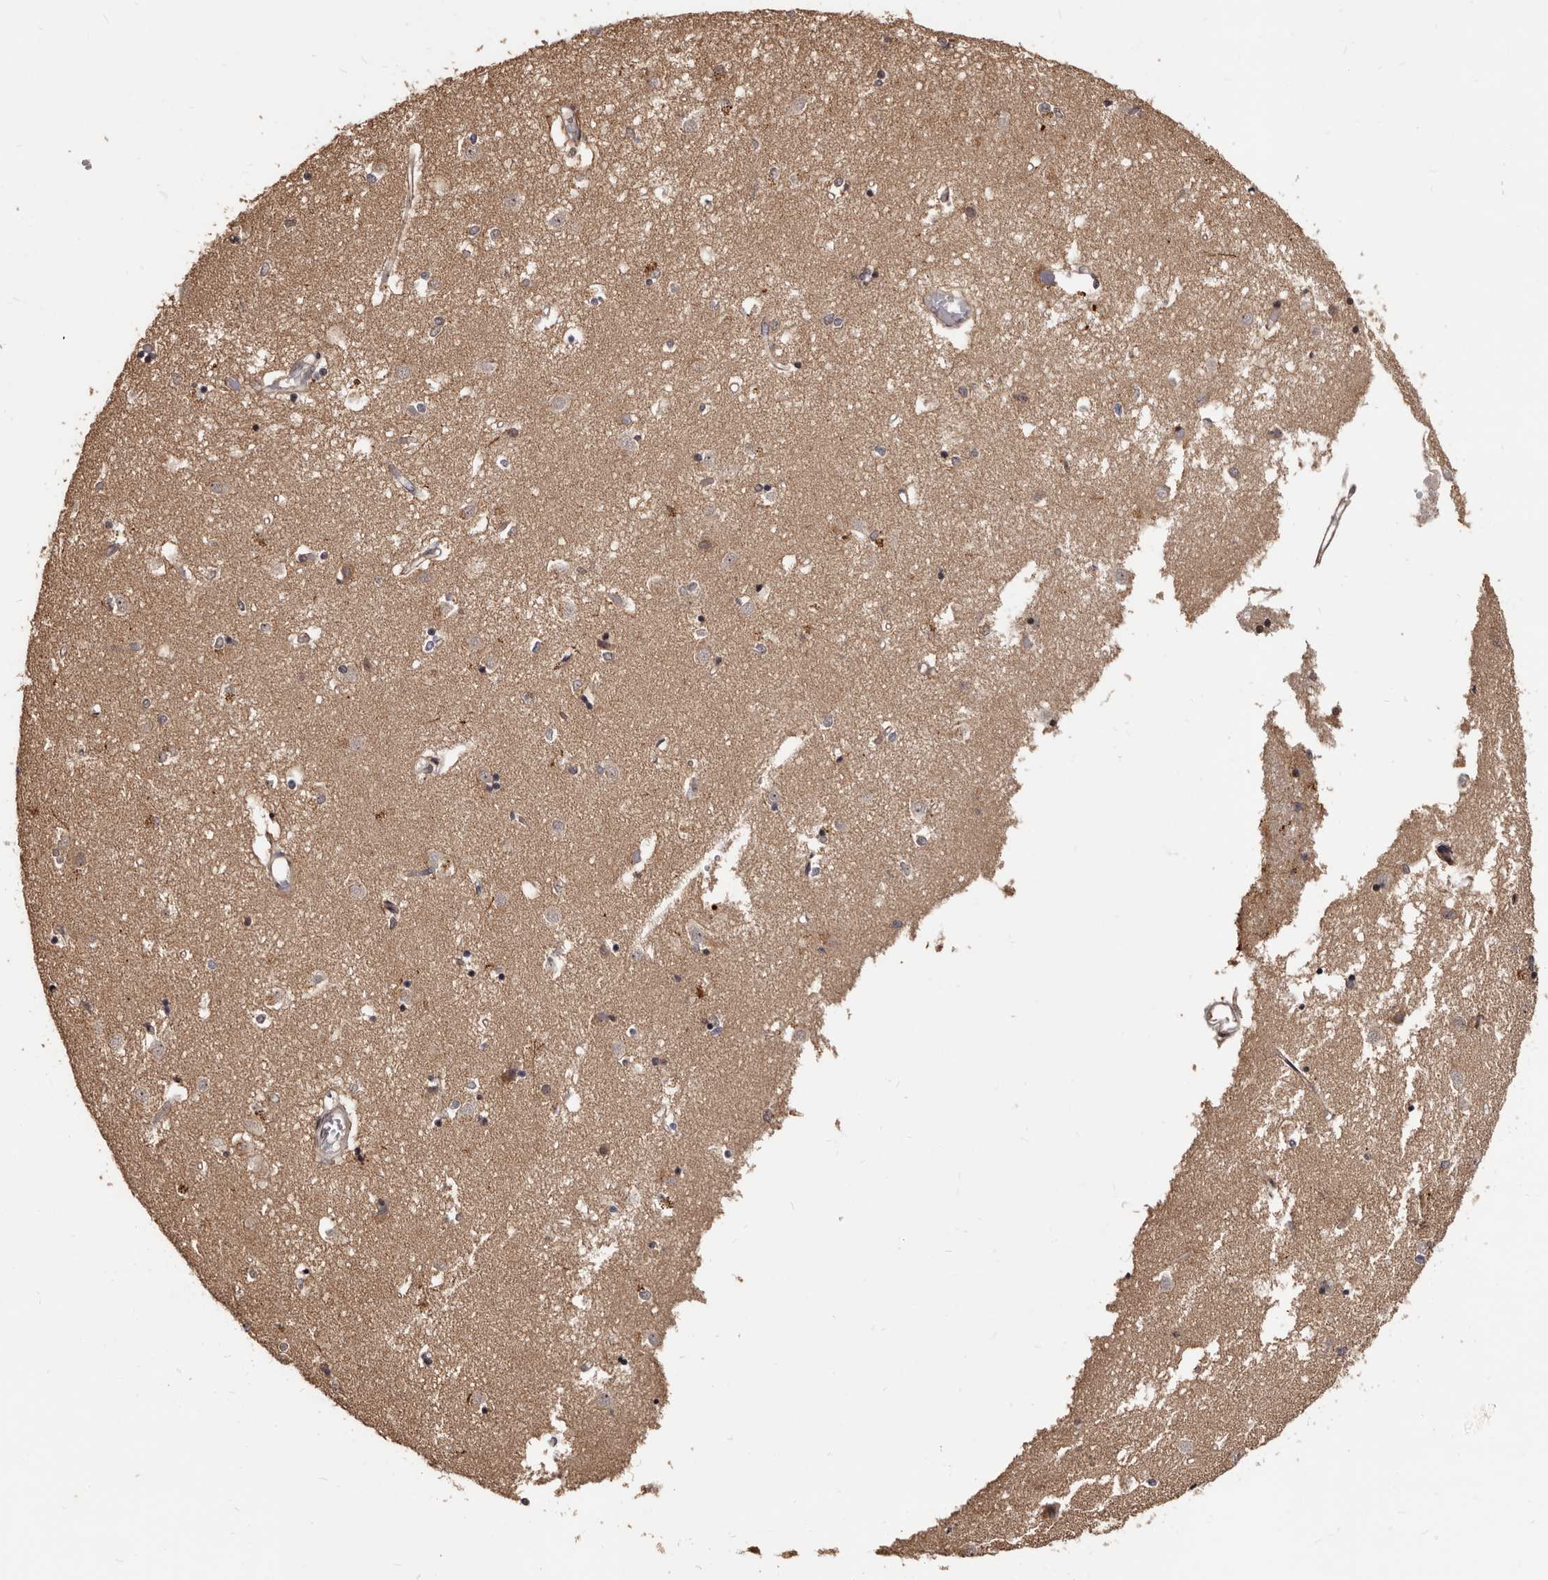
{"staining": {"intensity": "moderate", "quantity": "<25%", "location": "nuclear"}, "tissue": "caudate", "cell_type": "Glial cells", "image_type": "normal", "snomed": [{"axis": "morphology", "description": "Normal tissue, NOS"}, {"axis": "topography", "description": "Lateral ventricle wall"}], "caption": "IHC micrograph of normal caudate stained for a protein (brown), which exhibits low levels of moderate nuclear positivity in approximately <25% of glial cells.", "gene": "TBC1D22B", "patient": {"sex": "male", "age": 45}}